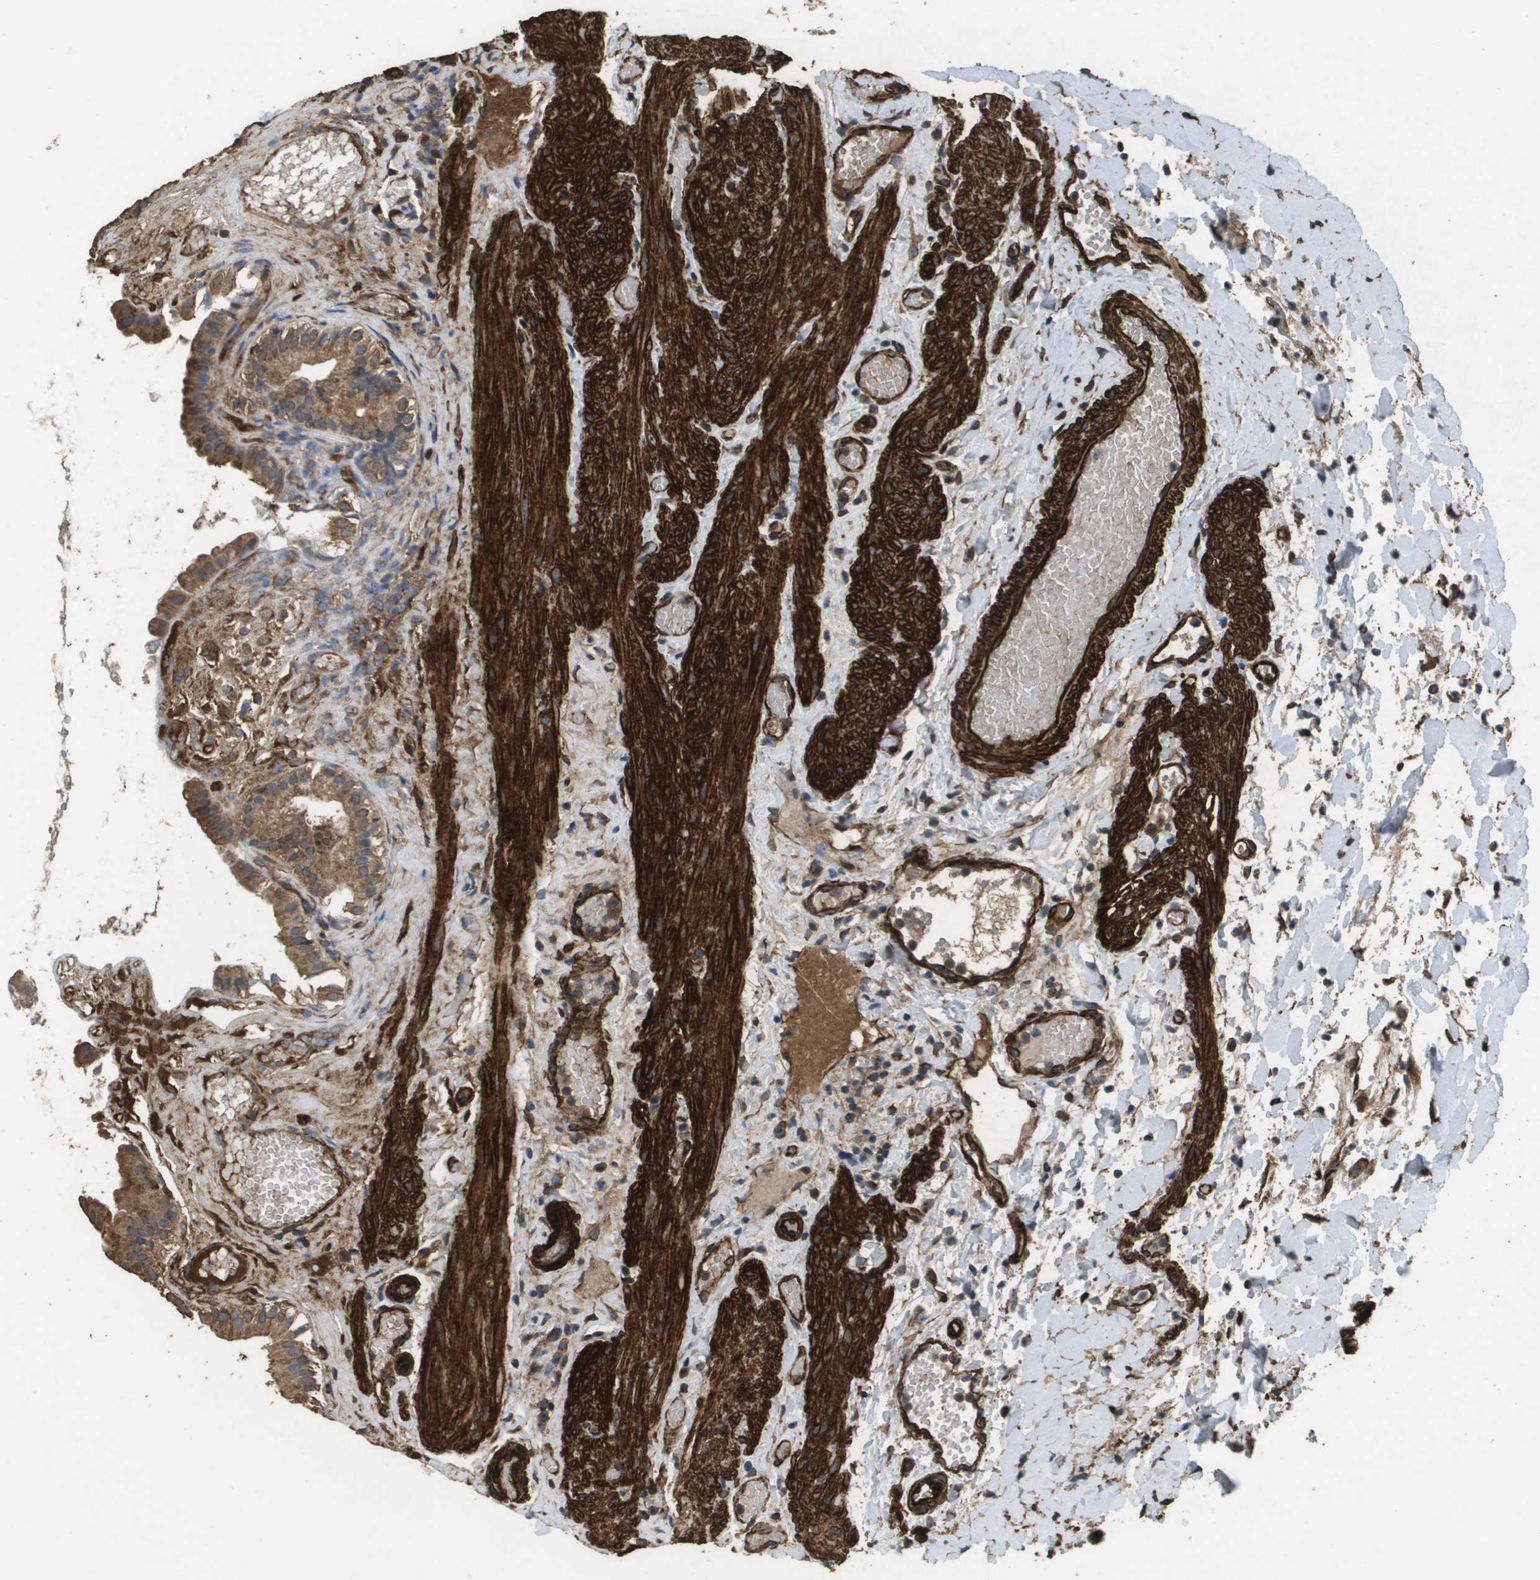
{"staining": {"intensity": "moderate", "quantity": ">75%", "location": "cytoplasmic/membranous"}, "tissue": "gallbladder", "cell_type": "Glandular cells", "image_type": "normal", "snomed": [{"axis": "morphology", "description": "Normal tissue, NOS"}, {"axis": "topography", "description": "Gallbladder"}], "caption": "Gallbladder stained with DAB immunohistochemistry (IHC) reveals medium levels of moderate cytoplasmic/membranous expression in about >75% of glandular cells.", "gene": "AAMP", "patient": {"sex": "female", "age": 26}}